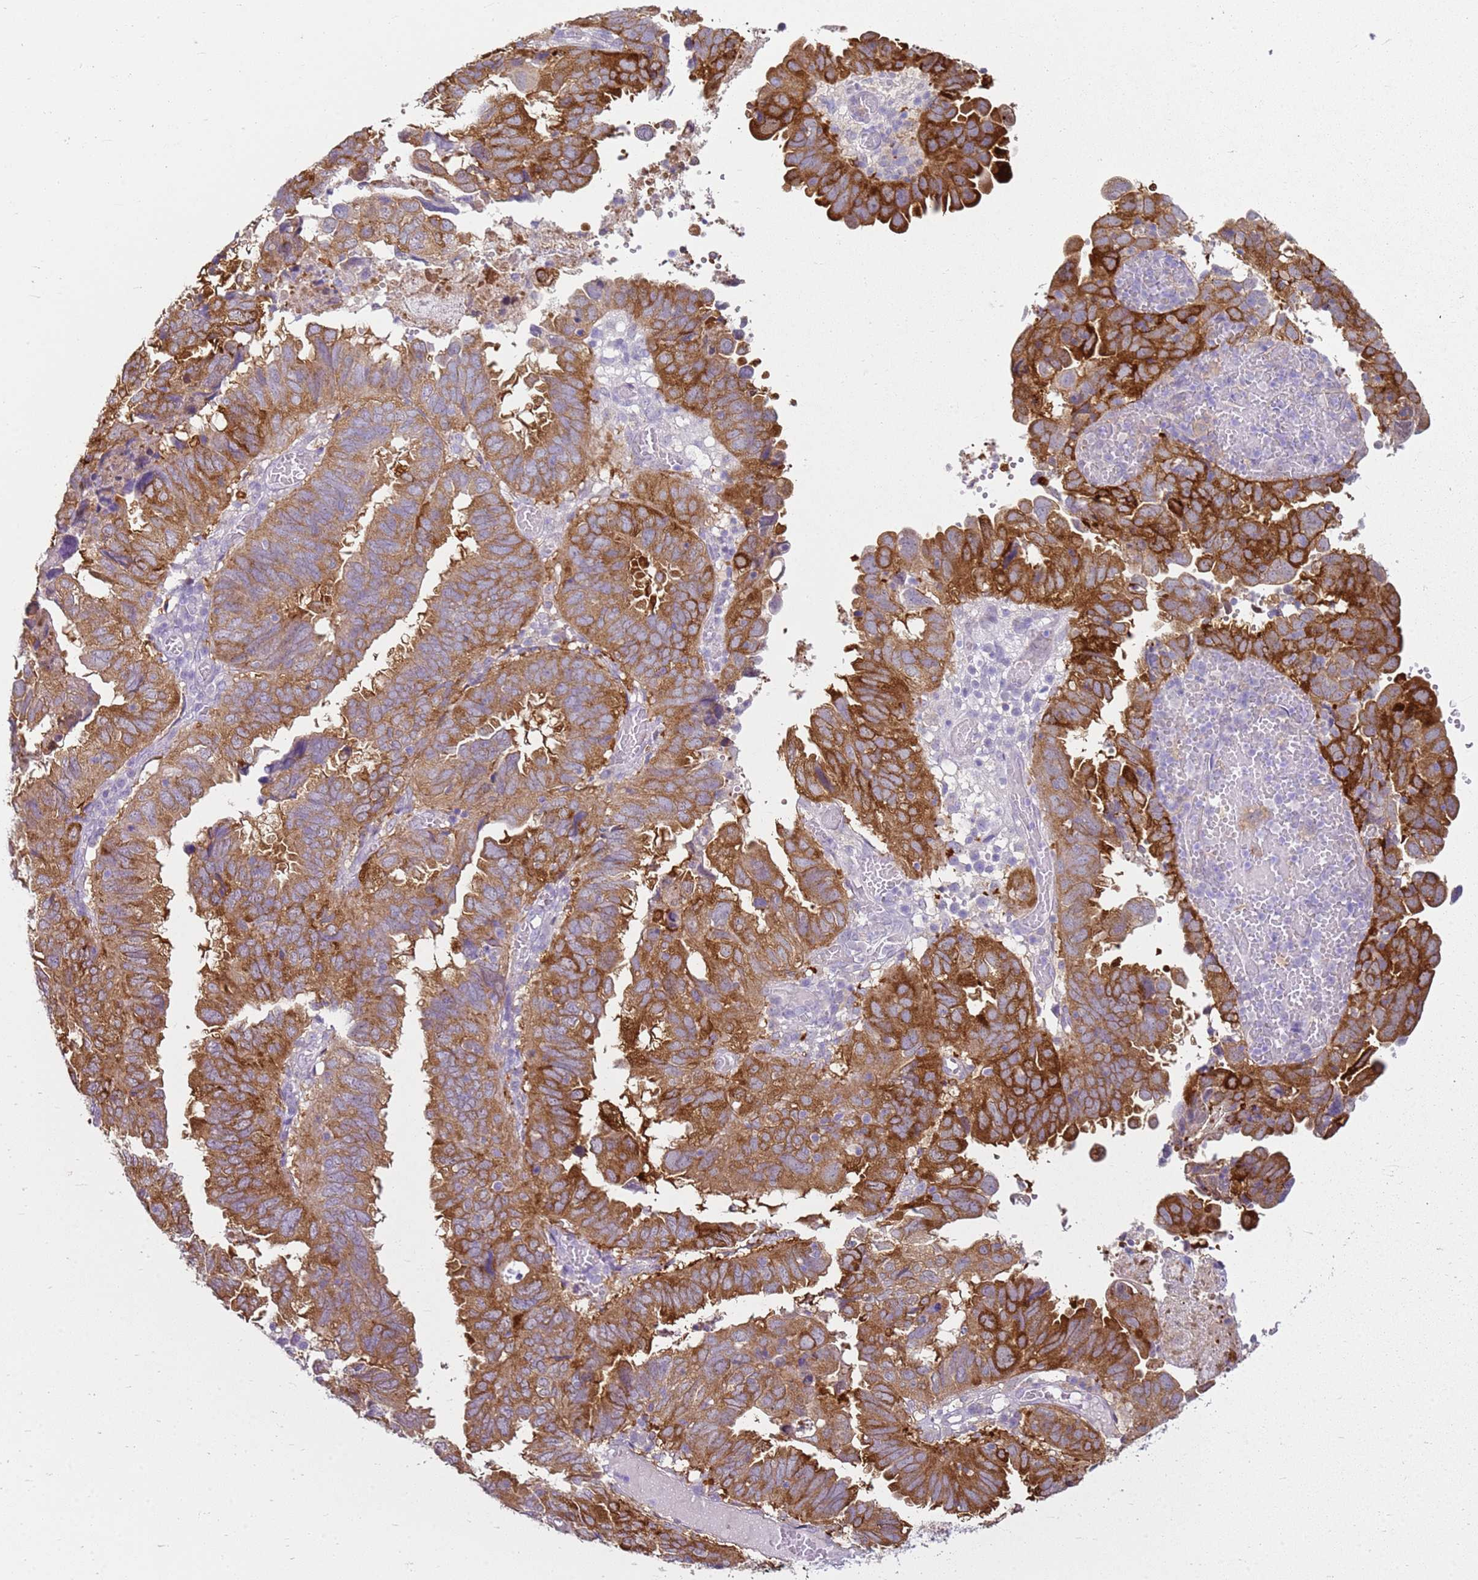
{"staining": {"intensity": "strong", "quantity": ">75%", "location": "cytoplasmic/membranous"}, "tissue": "endometrial cancer", "cell_type": "Tumor cells", "image_type": "cancer", "snomed": [{"axis": "morphology", "description": "Adenocarcinoma, NOS"}, {"axis": "topography", "description": "Uterus"}], "caption": "High-magnification brightfield microscopy of adenocarcinoma (endometrial) stained with DAB (brown) and counterstained with hematoxylin (blue). tumor cells exhibit strong cytoplasmic/membranous expression is seen in about>75% of cells.", "gene": "HSPB1", "patient": {"sex": "female", "age": 77}}